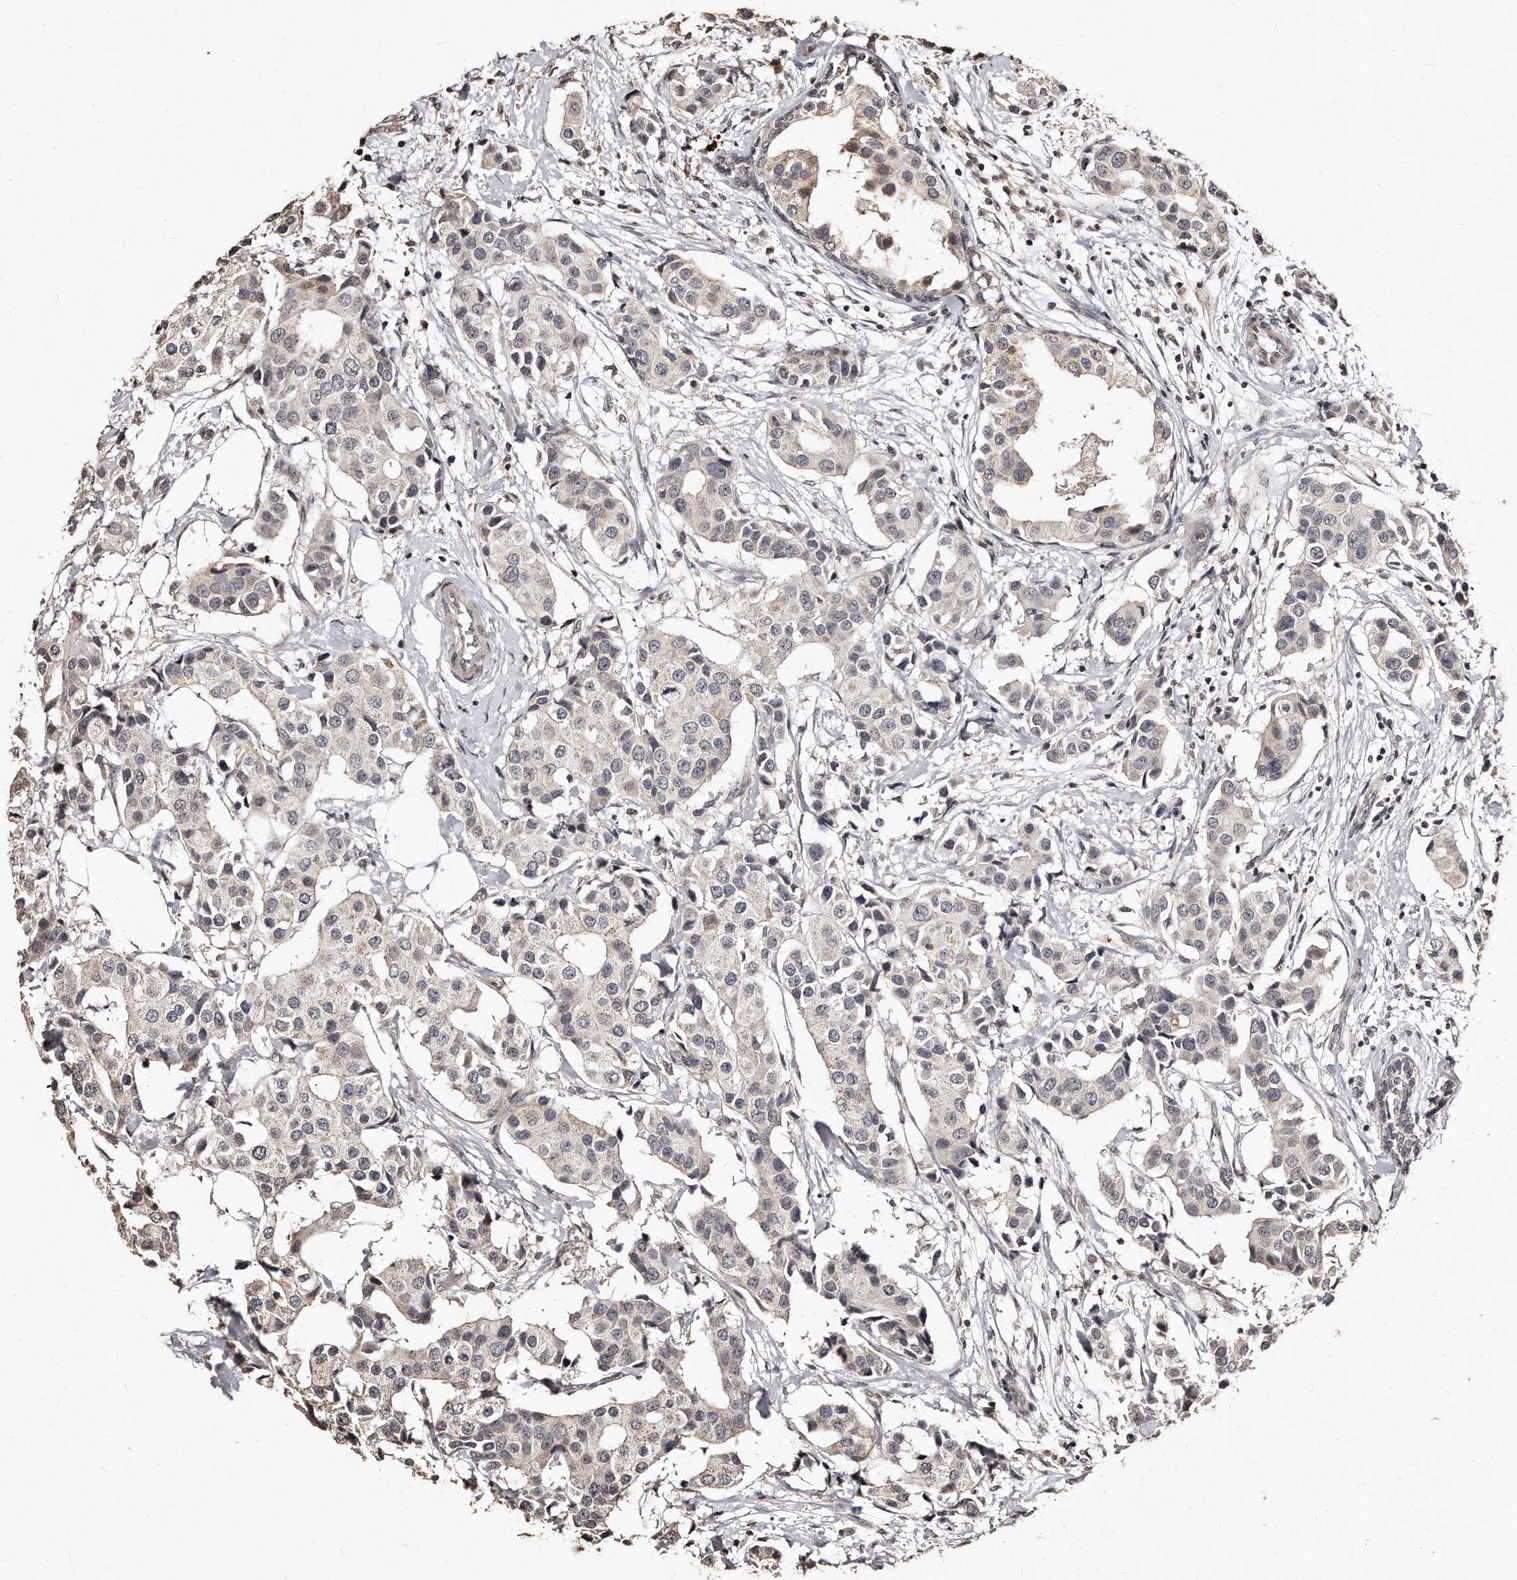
{"staining": {"intensity": "negative", "quantity": "none", "location": "none"}, "tissue": "breast cancer", "cell_type": "Tumor cells", "image_type": "cancer", "snomed": [{"axis": "morphology", "description": "Normal tissue, NOS"}, {"axis": "morphology", "description": "Duct carcinoma"}, {"axis": "topography", "description": "Breast"}], "caption": "Breast cancer (infiltrating ductal carcinoma) stained for a protein using IHC demonstrates no expression tumor cells.", "gene": "TSHR", "patient": {"sex": "female", "age": 39}}